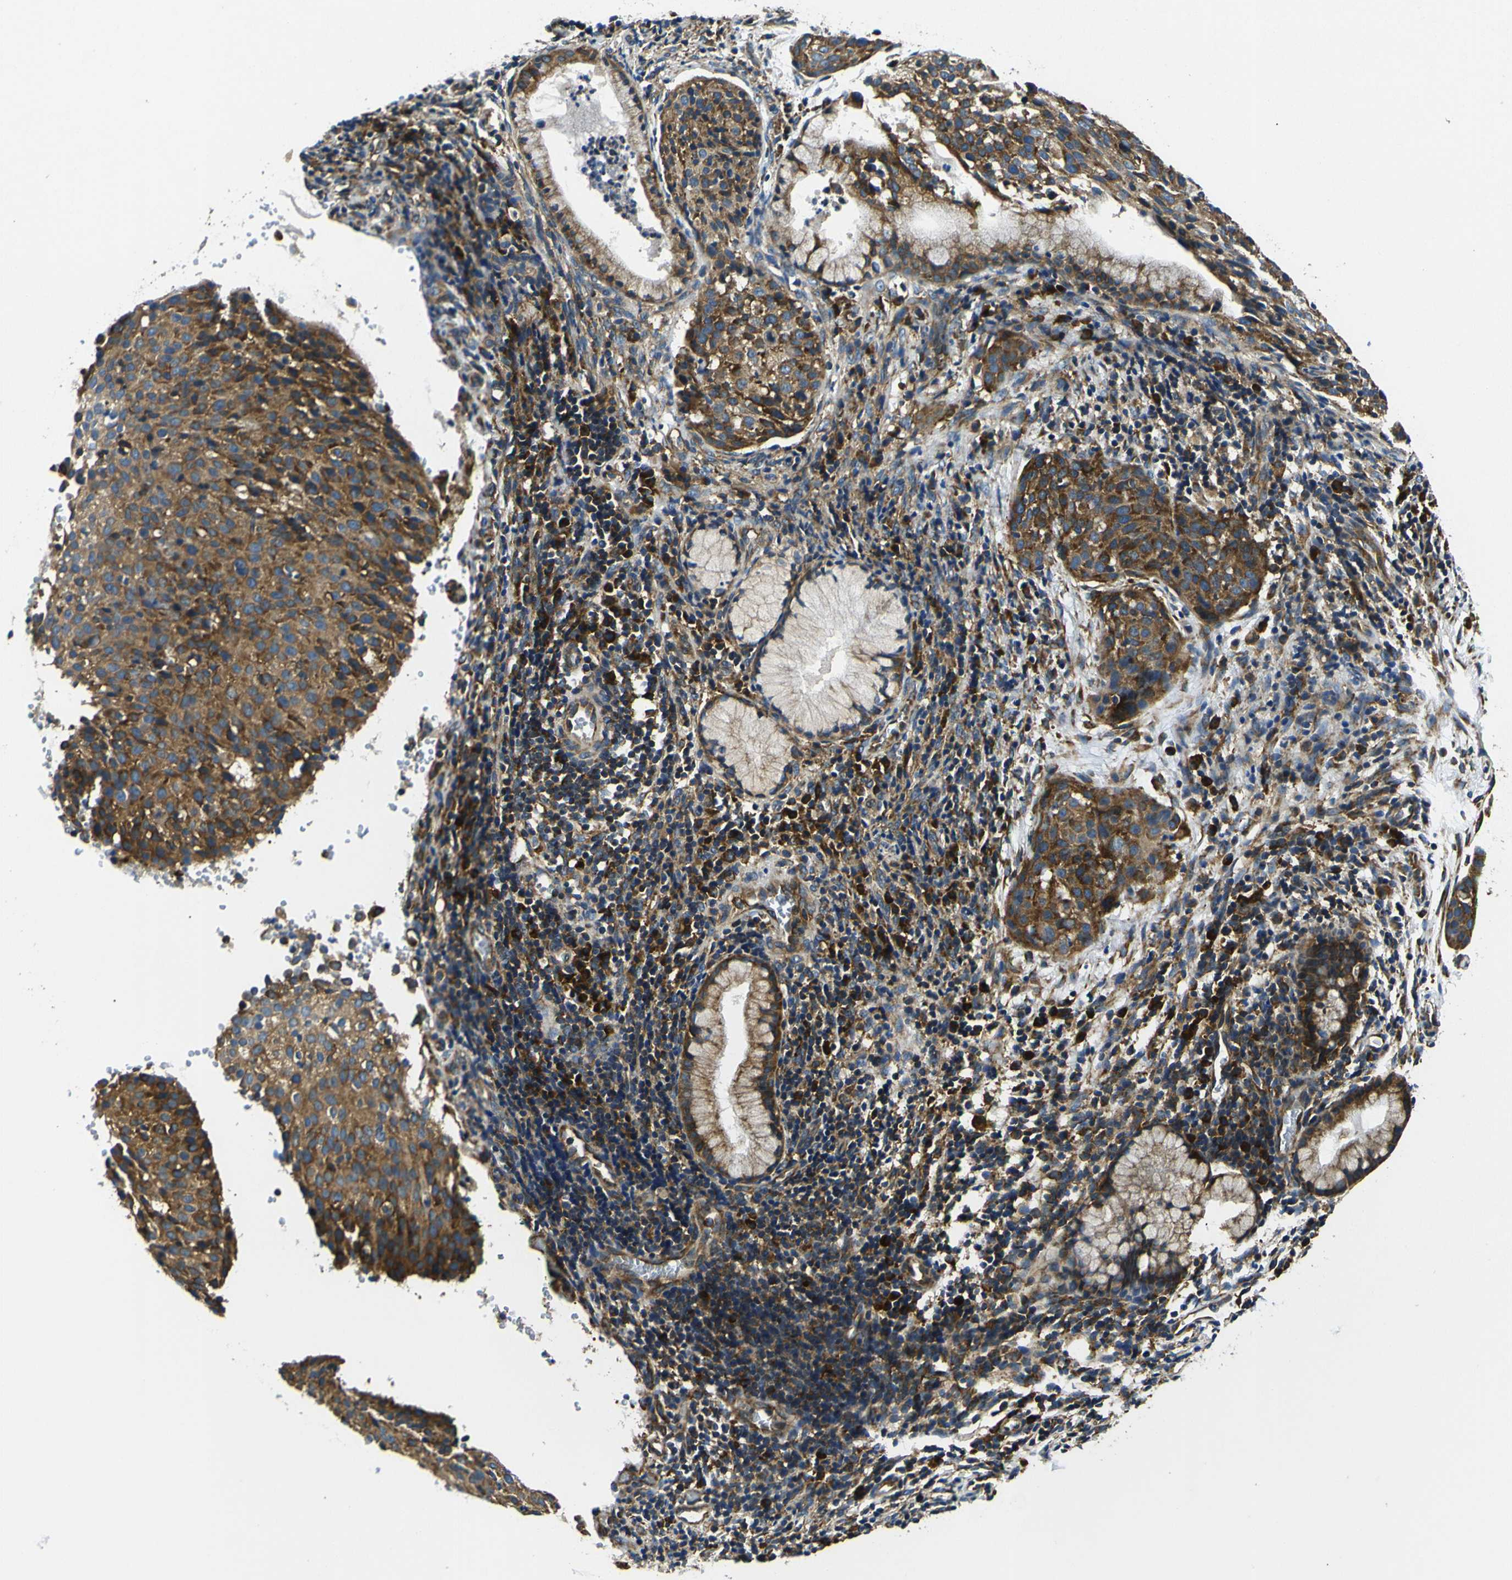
{"staining": {"intensity": "strong", "quantity": ">75%", "location": "cytoplasmic/membranous"}, "tissue": "cervical cancer", "cell_type": "Tumor cells", "image_type": "cancer", "snomed": [{"axis": "morphology", "description": "Squamous cell carcinoma, NOS"}, {"axis": "topography", "description": "Cervix"}], "caption": "Protein staining of cervical squamous cell carcinoma tissue displays strong cytoplasmic/membranous positivity in about >75% of tumor cells.", "gene": "RPSA", "patient": {"sex": "female", "age": 38}}